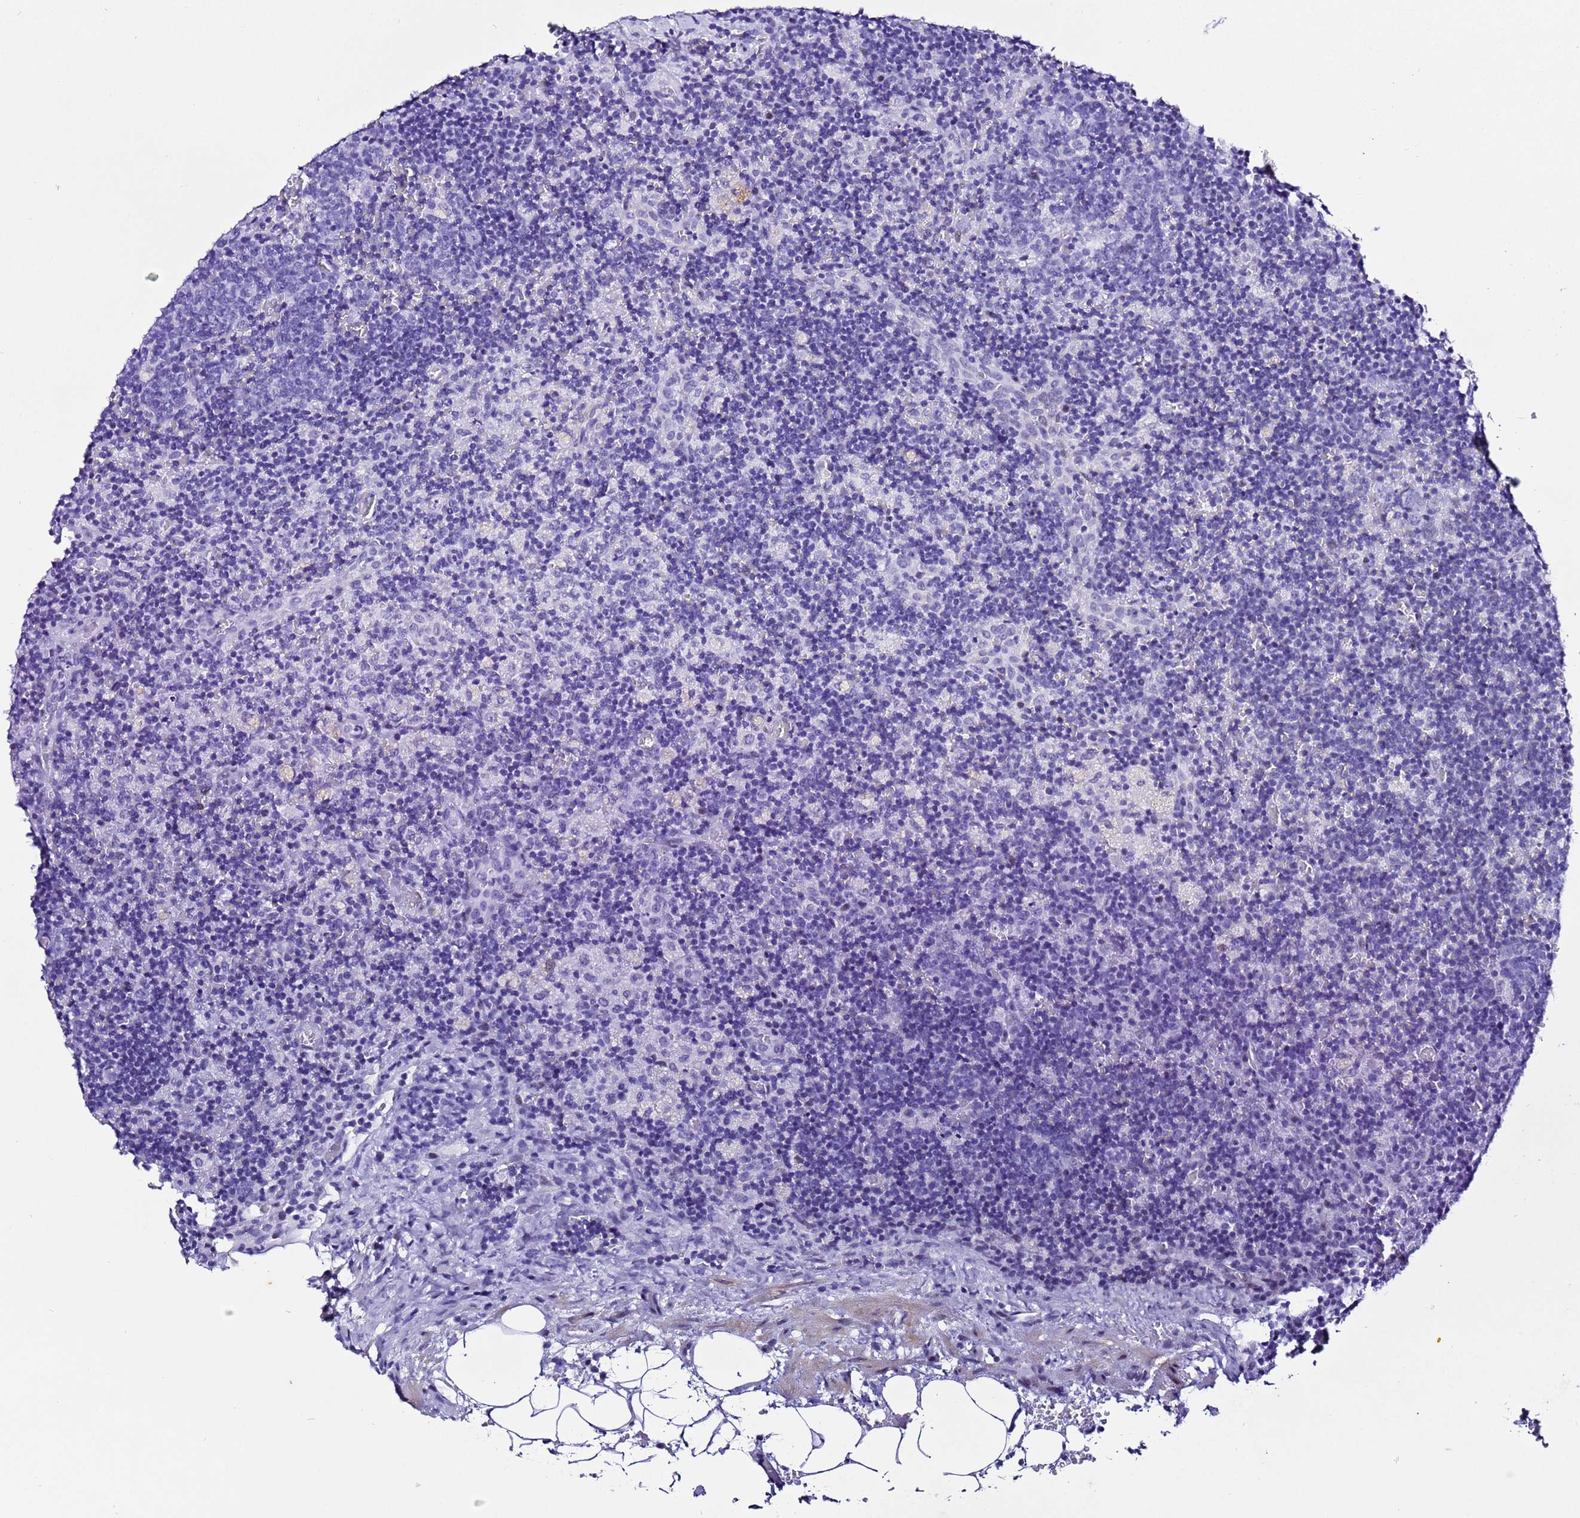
{"staining": {"intensity": "negative", "quantity": "none", "location": "none"}, "tissue": "lymph node", "cell_type": "Germinal center cells", "image_type": "normal", "snomed": [{"axis": "morphology", "description": "Normal tissue, NOS"}, {"axis": "topography", "description": "Lymph node"}], "caption": "A high-resolution micrograph shows immunohistochemistry (IHC) staining of normal lymph node, which shows no significant positivity in germinal center cells.", "gene": "ZNF417", "patient": {"sex": "male", "age": 58}}